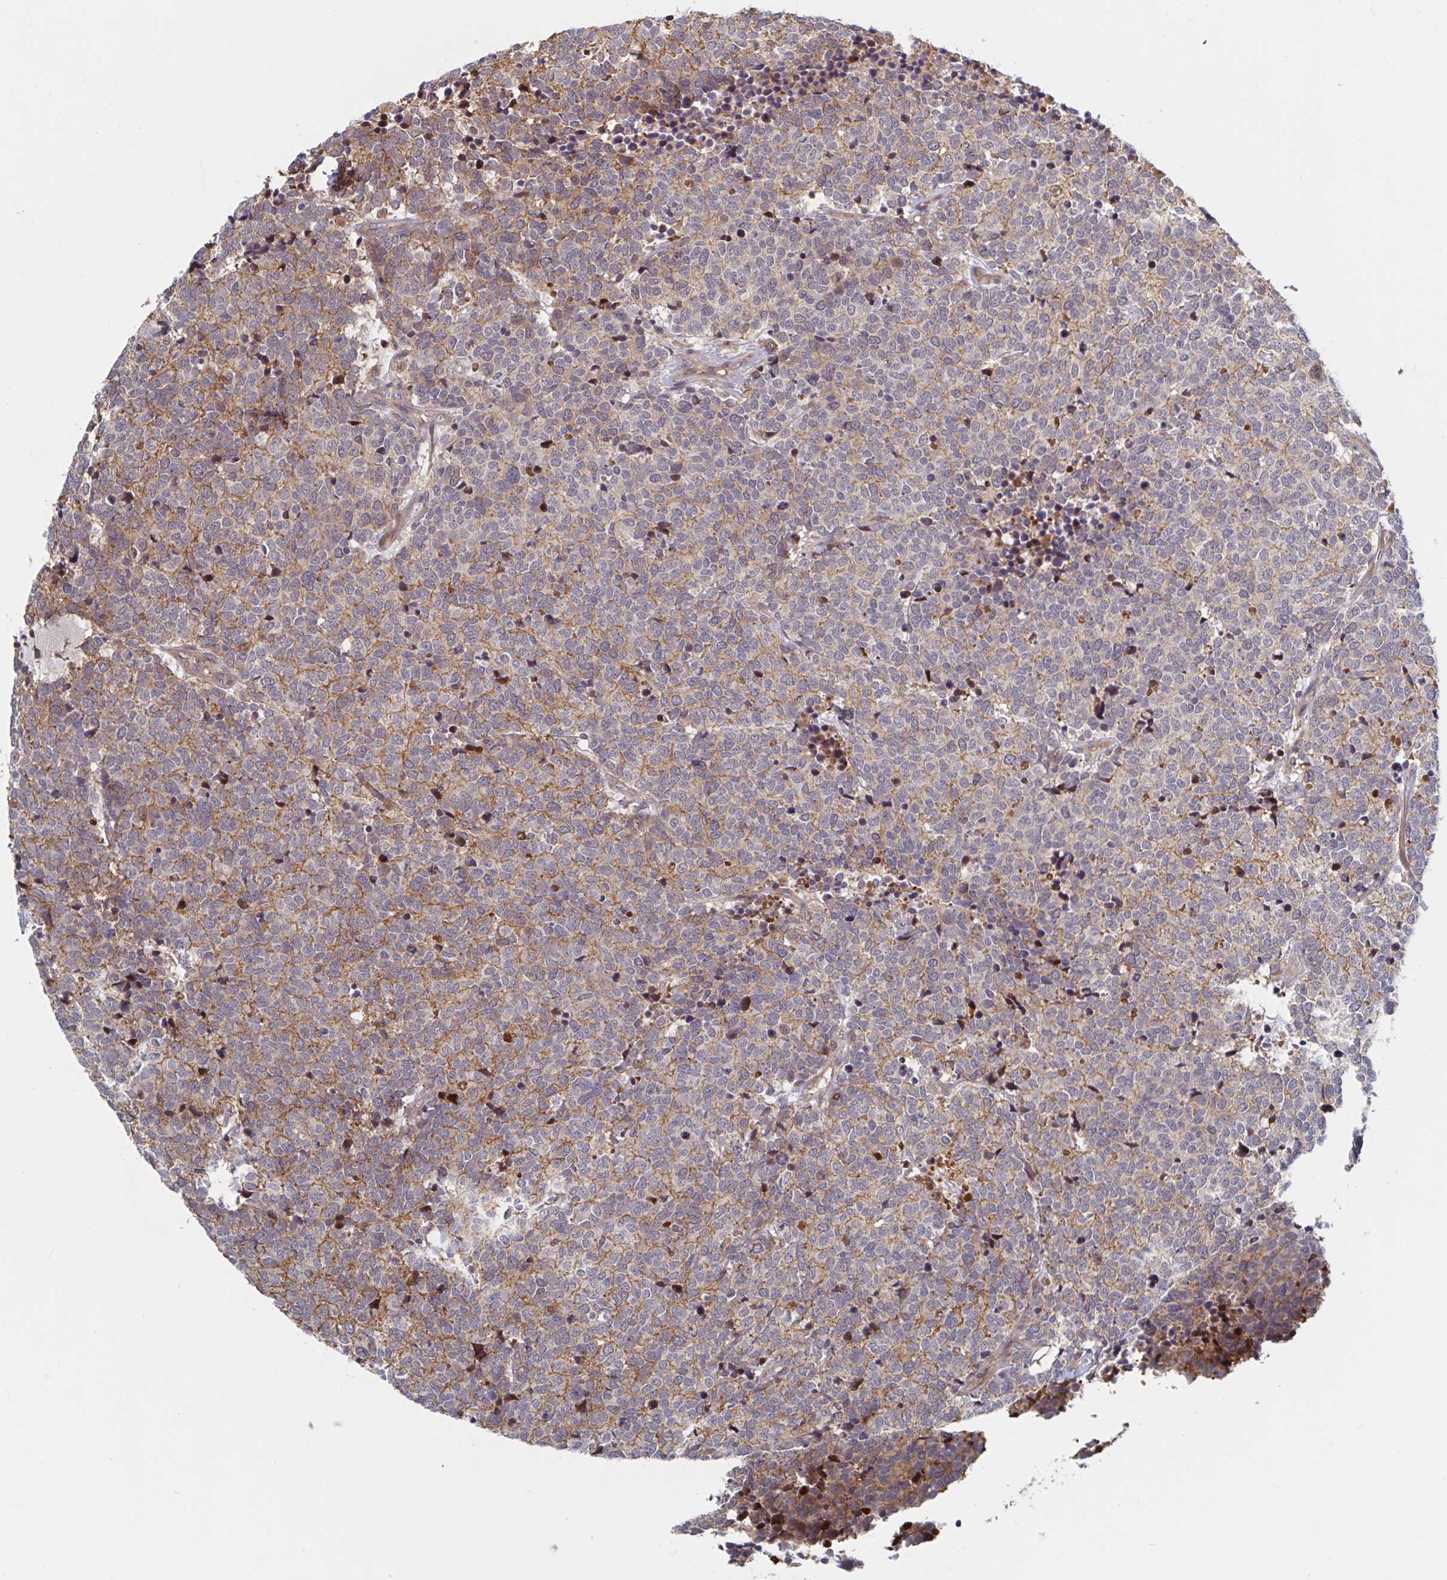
{"staining": {"intensity": "negative", "quantity": "none", "location": "none"}, "tissue": "carcinoid", "cell_type": "Tumor cells", "image_type": "cancer", "snomed": [{"axis": "morphology", "description": "Carcinoid, malignant, NOS"}, {"axis": "topography", "description": "Skin"}], "caption": "This is a photomicrograph of IHC staining of malignant carcinoid, which shows no positivity in tumor cells. The staining is performed using DAB (3,3'-diaminobenzidine) brown chromogen with nuclei counter-stained in using hematoxylin.", "gene": "DHRS12", "patient": {"sex": "female", "age": 79}}